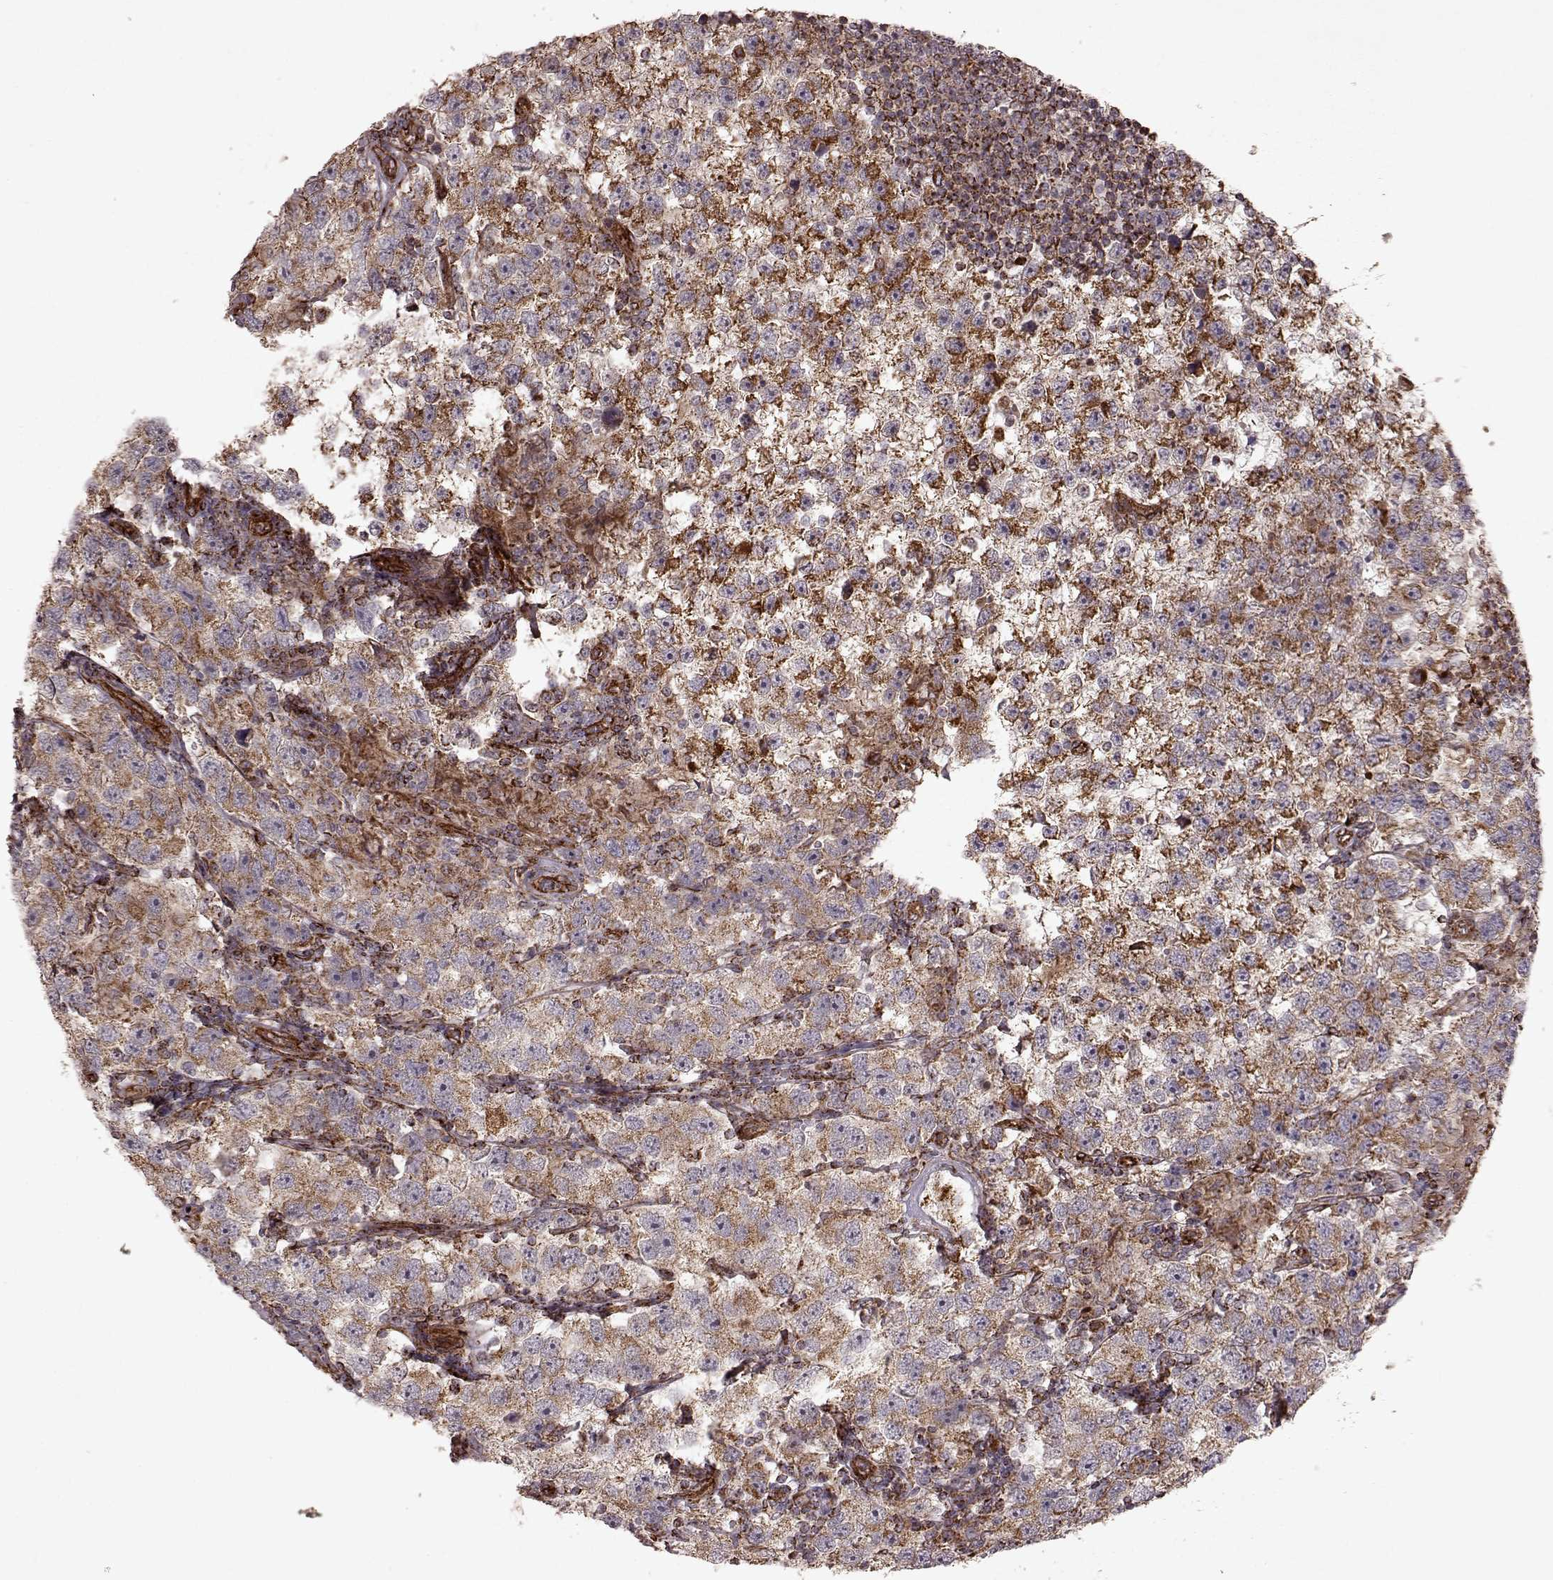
{"staining": {"intensity": "moderate", "quantity": ">75%", "location": "cytoplasmic/membranous"}, "tissue": "testis cancer", "cell_type": "Tumor cells", "image_type": "cancer", "snomed": [{"axis": "morphology", "description": "Seminoma, NOS"}, {"axis": "topography", "description": "Testis"}], "caption": "Seminoma (testis) stained with DAB IHC shows medium levels of moderate cytoplasmic/membranous expression in about >75% of tumor cells.", "gene": "FXN", "patient": {"sex": "male", "age": 26}}